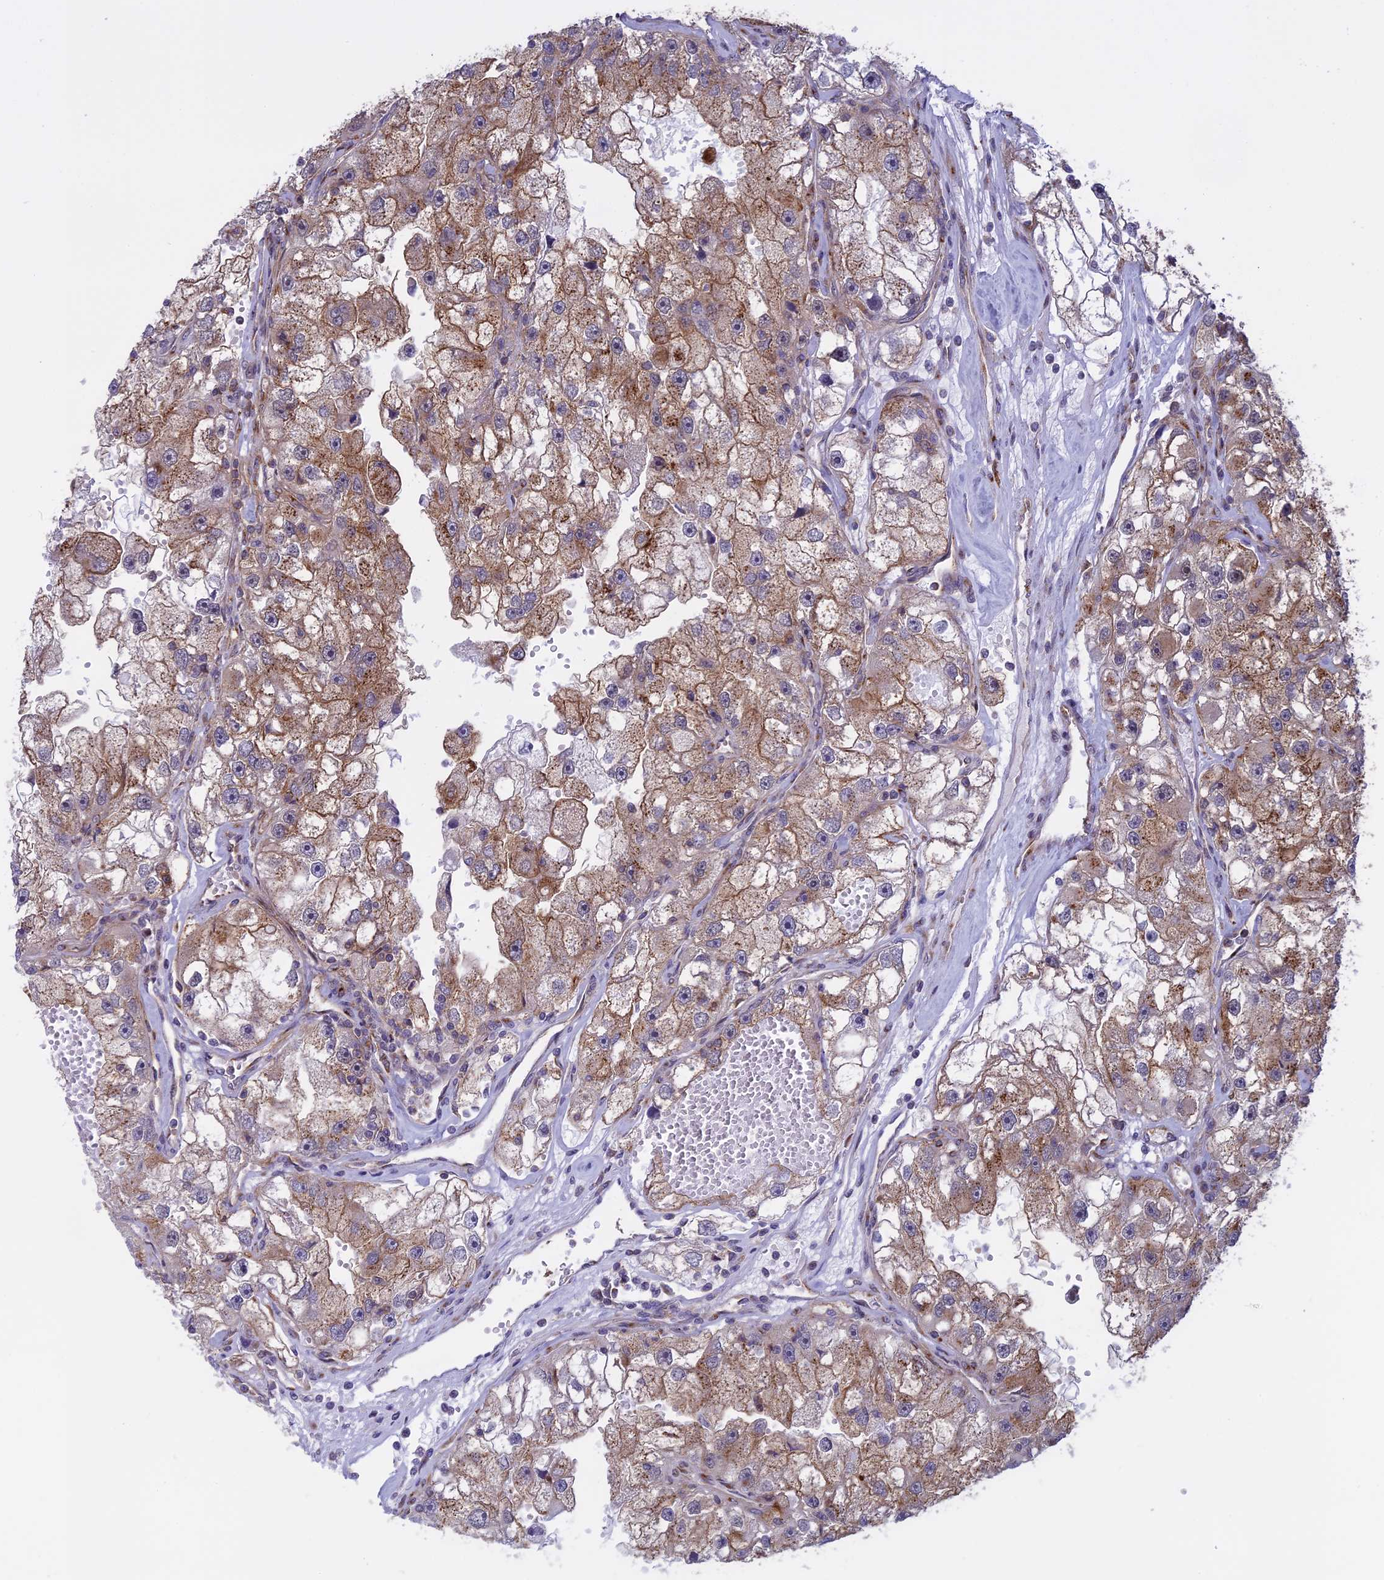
{"staining": {"intensity": "strong", "quantity": "25%-75%", "location": "cytoplasmic/membranous"}, "tissue": "renal cancer", "cell_type": "Tumor cells", "image_type": "cancer", "snomed": [{"axis": "morphology", "description": "Adenocarcinoma, NOS"}, {"axis": "topography", "description": "Kidney"}], "caption": "A brown stain highlights strong cytoplasmic/membranous expression of a protein in adenocarcinoma (renal) tumor cells.", "gene": "CLINT1", "patient": {"sex": "male", "age": 63}}